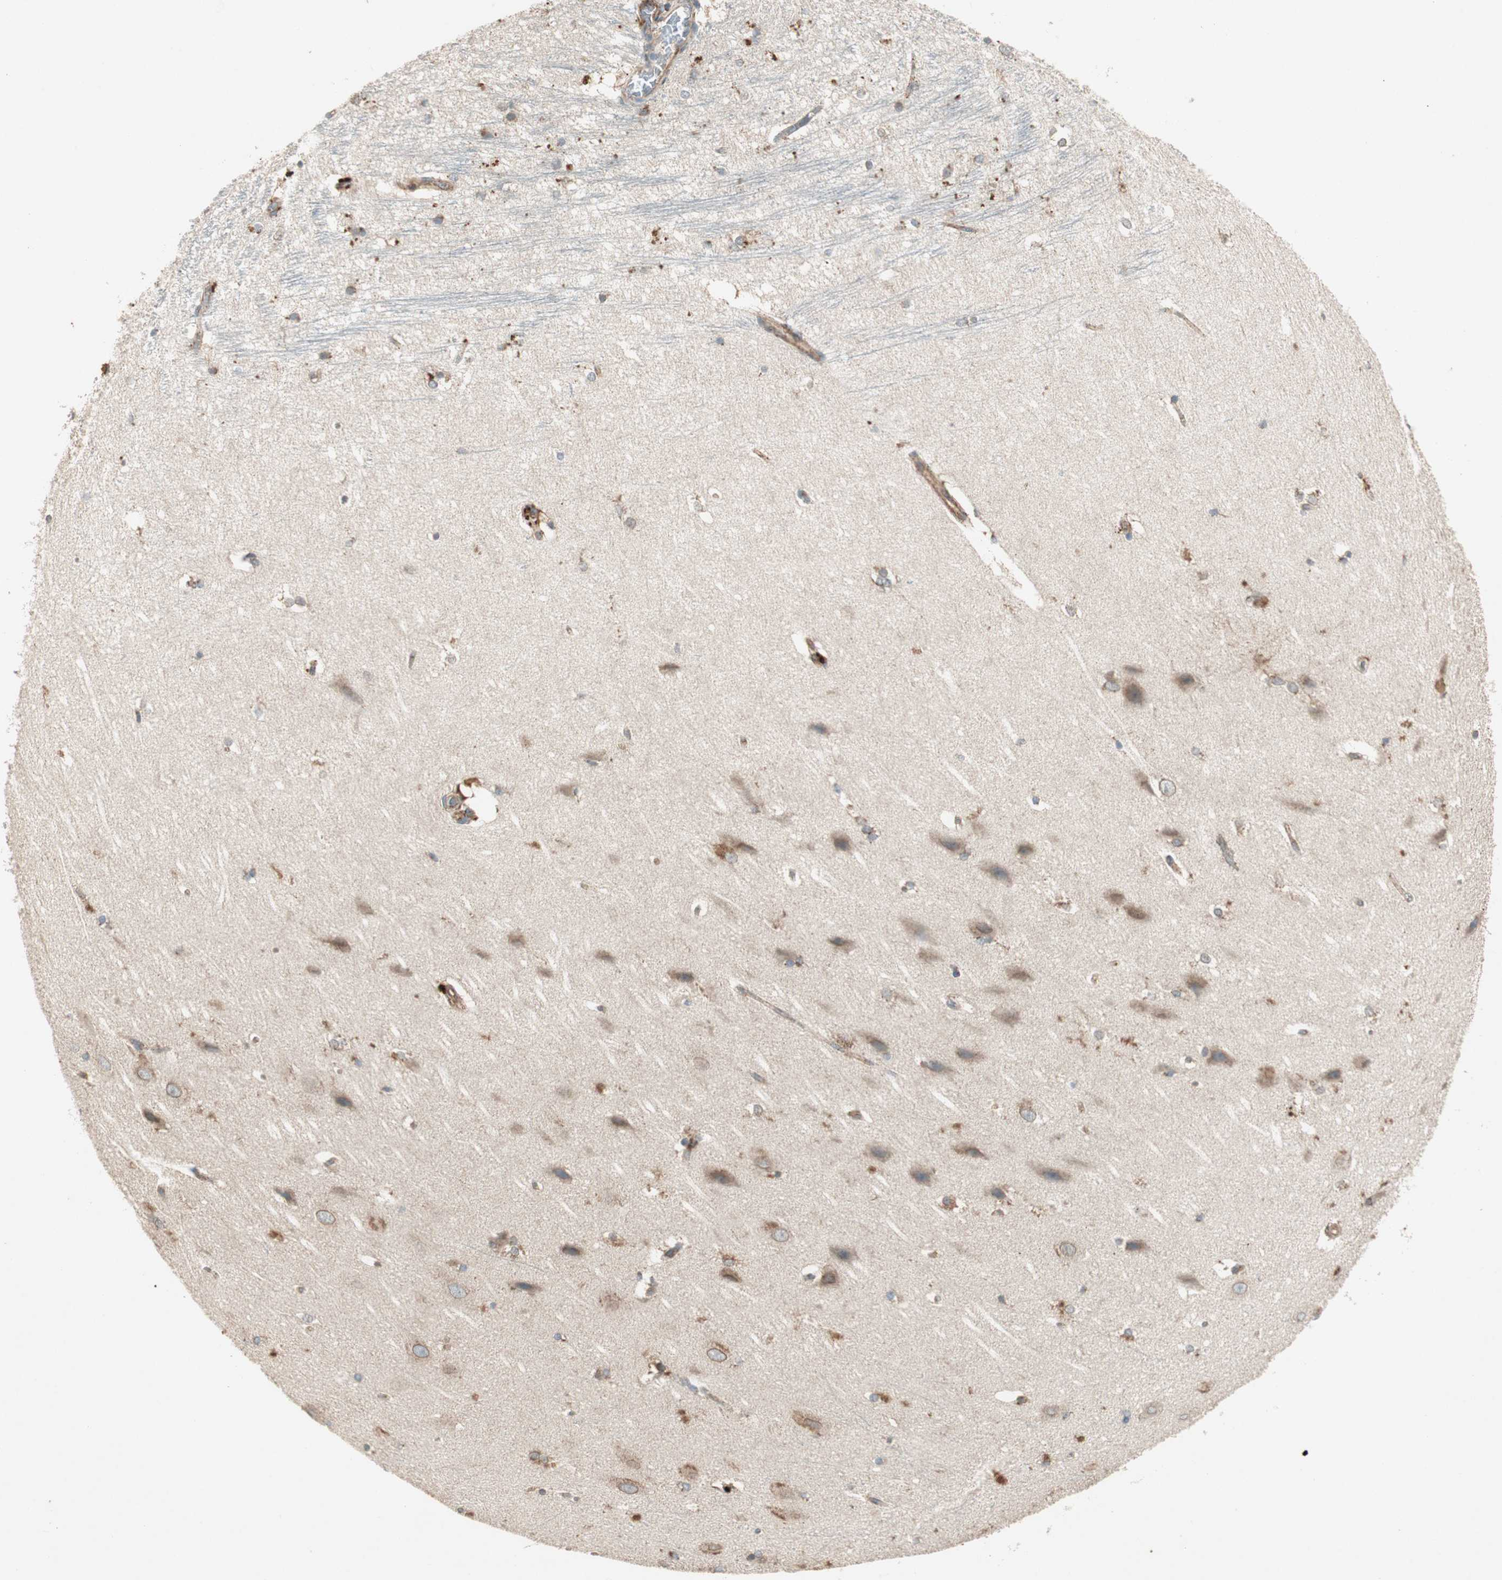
{"staining": {"intensity": "strong", "quantity": "25%-75%", "location": "cytoplasmic/membranous"}, "tissue": "hippocampus", "cell_type": "Glial cells", "image_type": "normal", "snomed": [{"axis": "morphology", "description": "Normal tissue, NOS"}, {"axis": "topography", "description": "Hippocampus"}], "caption": "Immunohistochemical staining of benign human hippocampus reveals 25%-75% levels of strong cytoplasmic/membranous protein positivity in approximately 25%-75% of glial cells.", "gene": "CHADL", "patient": {"sex": "female", "age": 19}}